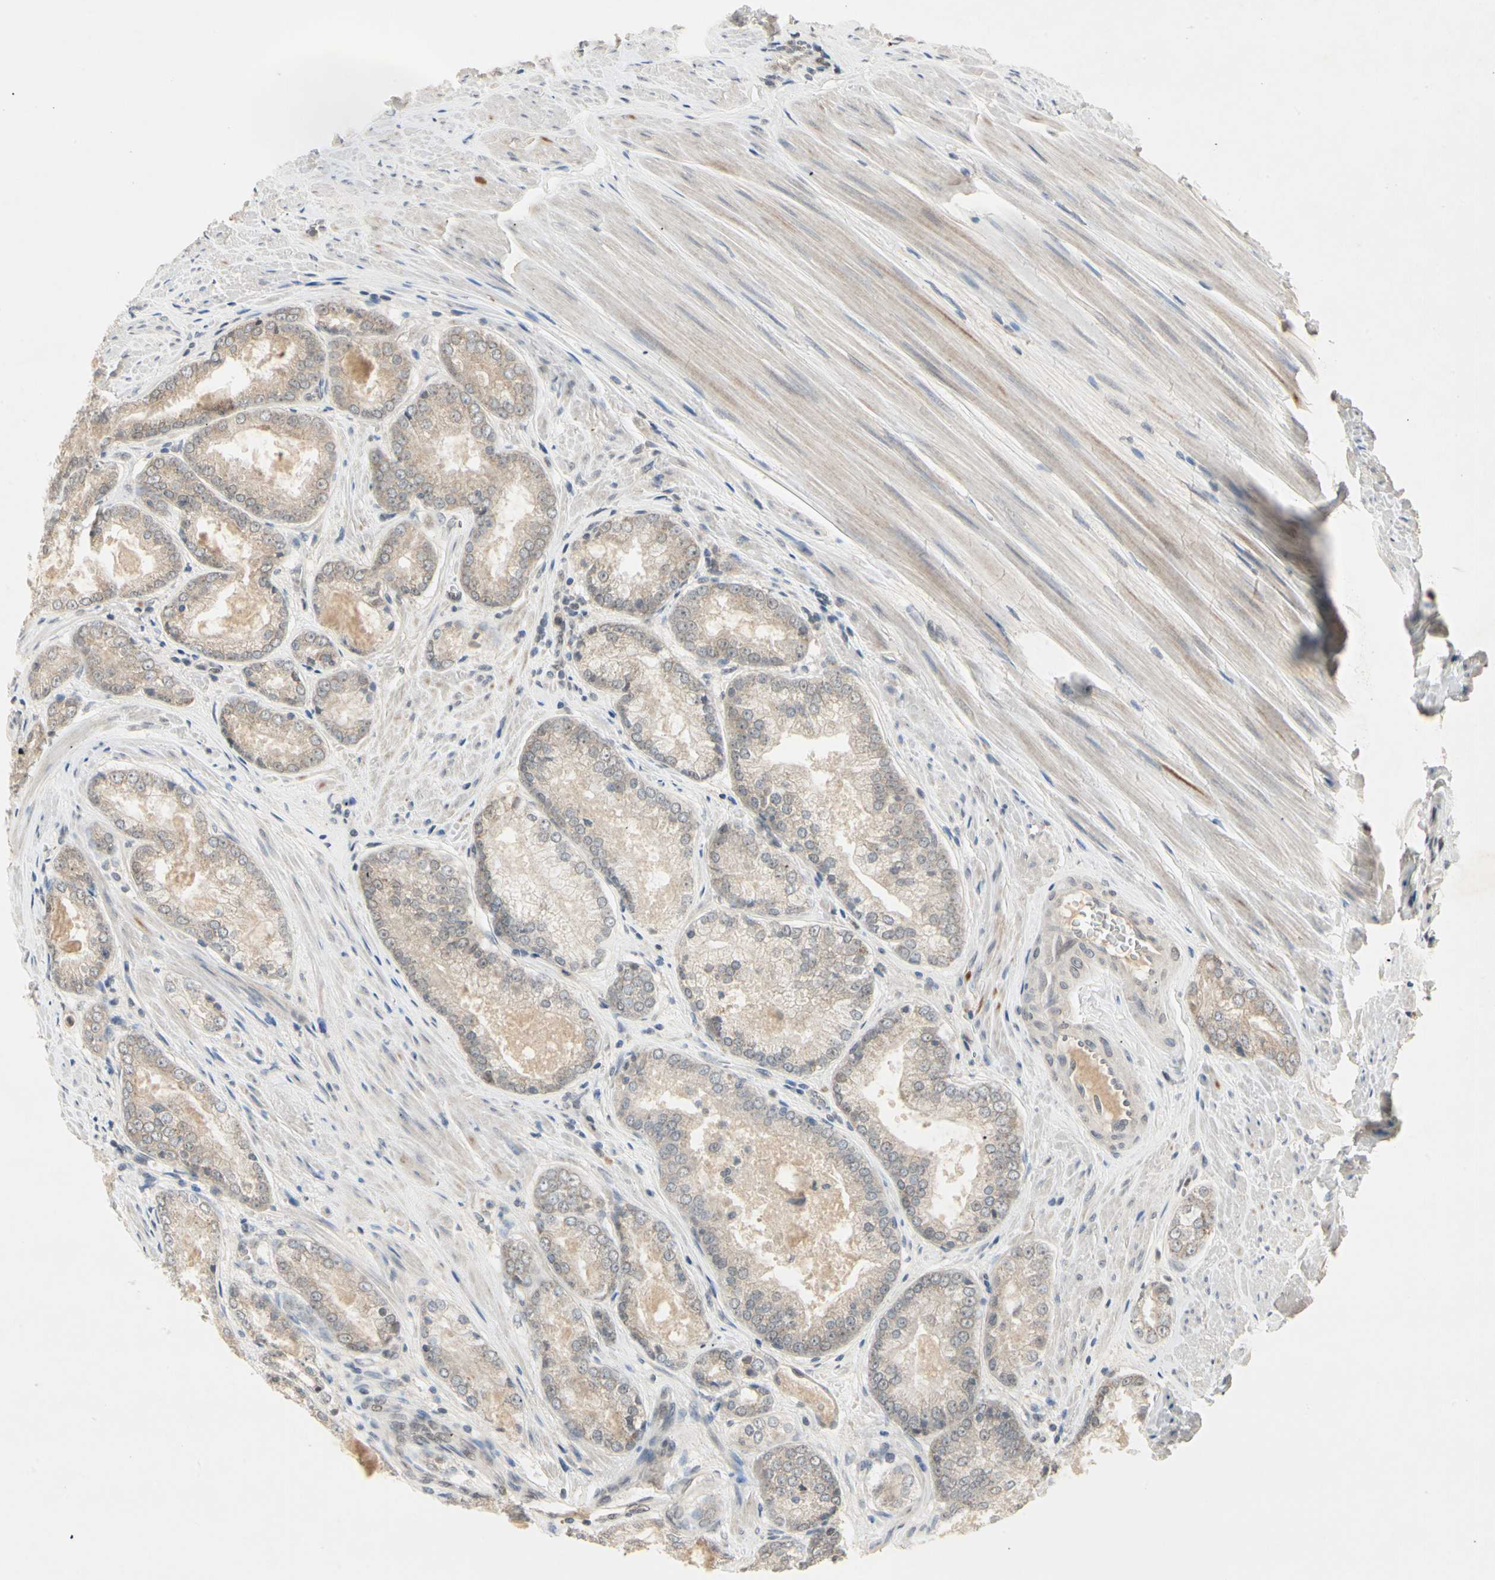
{"staining": {"intensity": "weak", "quantity": ">75%", "location": "cytoplasmic/membranous"}, "tissue": "prostate cancer", "cell_type": "Tumor cells", "image_type": "cancer", "snomed": [{"axis": "morphology", "description": "Adenocarcinoma, Low grade"}, {"axis": "topography", "description": "Prostate"}], "caption": "A photomicrograph of adenocarcinoma (low-grade) (prostate) stained for a protein displays weak cytoplasmic/membranous brown staining in tumor cells.", "gene": "RIOX2", "patient": {"sex": "male", "age": 64}}